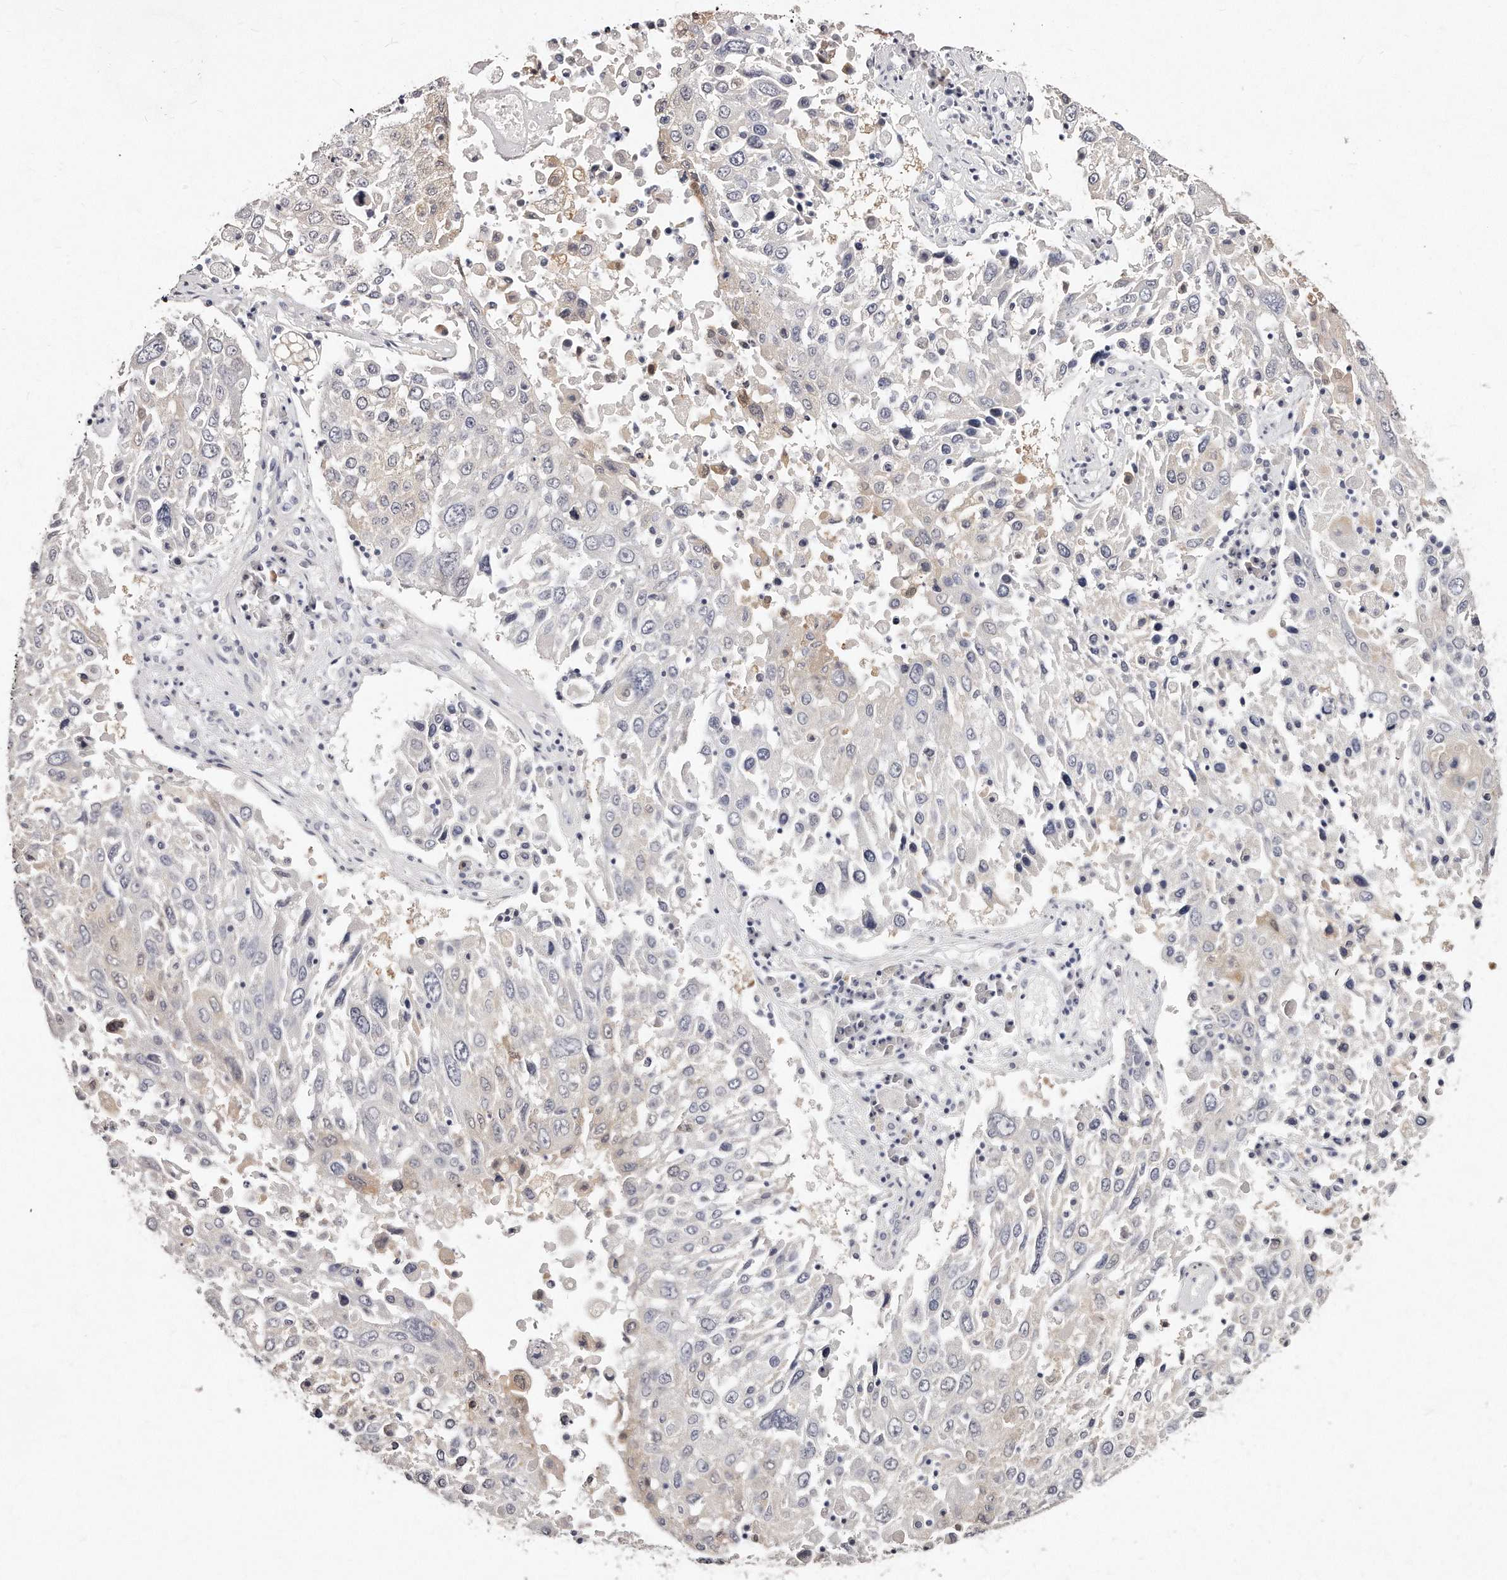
{"staining": {"intensity": "negative", "quantity": "none", "location": "none"}, "tissue": "lung cancer", "cell_type": "Tumor cells", "image_type": "cancer", "snomed": [{"axis": "morphology", "description": "Squamous cell carcinoma, NOS"}, {"axis": "topography", "description": "Lung"}], "caption": "An immunohistochemistry (IHC) image of lung squamous cell carcinoma is shown. There is no staining in tumor cells of lung squamous cell carcinoma. (Brightfield microscopy of DAB (3,3'-diaminobenzidine) immunohistochemistry (IHC) at high magnification).", "gene": "GDA", "patient": {"sex": "male", "age": 65}}